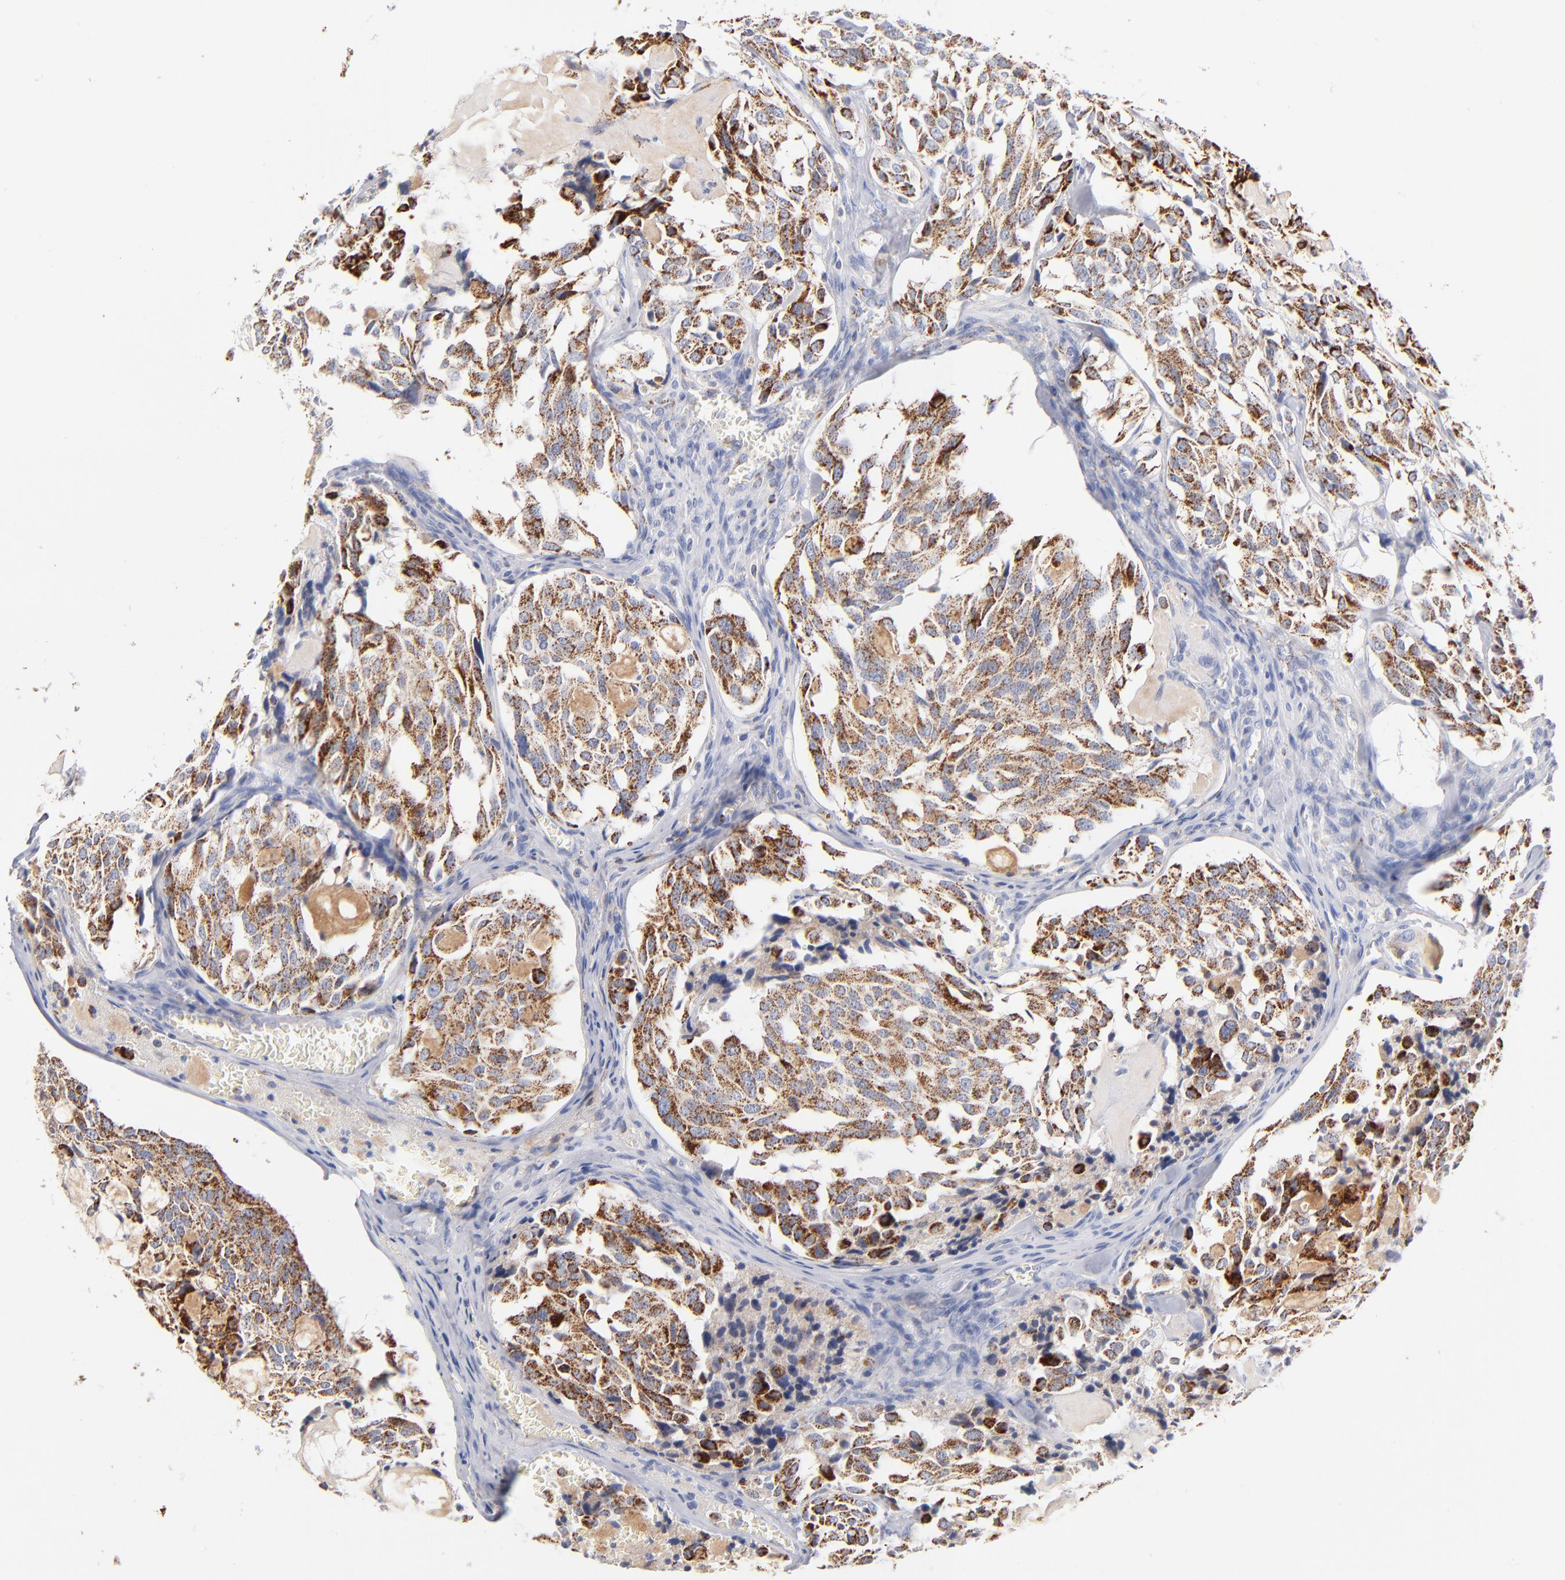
{"staining": {"intensity": "moderate", "quantity": ">75%", "location": "cytoplasmic/membranous"}, "tissue": "thyroid cancer", "cell_type": "Tumor cells", "image_type": "cancer", "snomed": [{"axis": "morphology", "description": "Carcinoma, NOS"}, {"axis": "morphology", "description": "Carcinoid, malignant, NOS"}, {"axis": "topography", "description": "Thyroid gland"}], "caption": "Approximately >75% of tumor cells in thyroid cancer (carcinoma) exhibit moderate cytoplasmic/membranous protein positivity as visualized by brown immunohistochemical staining.", "gene": "DLAT", "patient": {"sex": "male", "age": 33}}